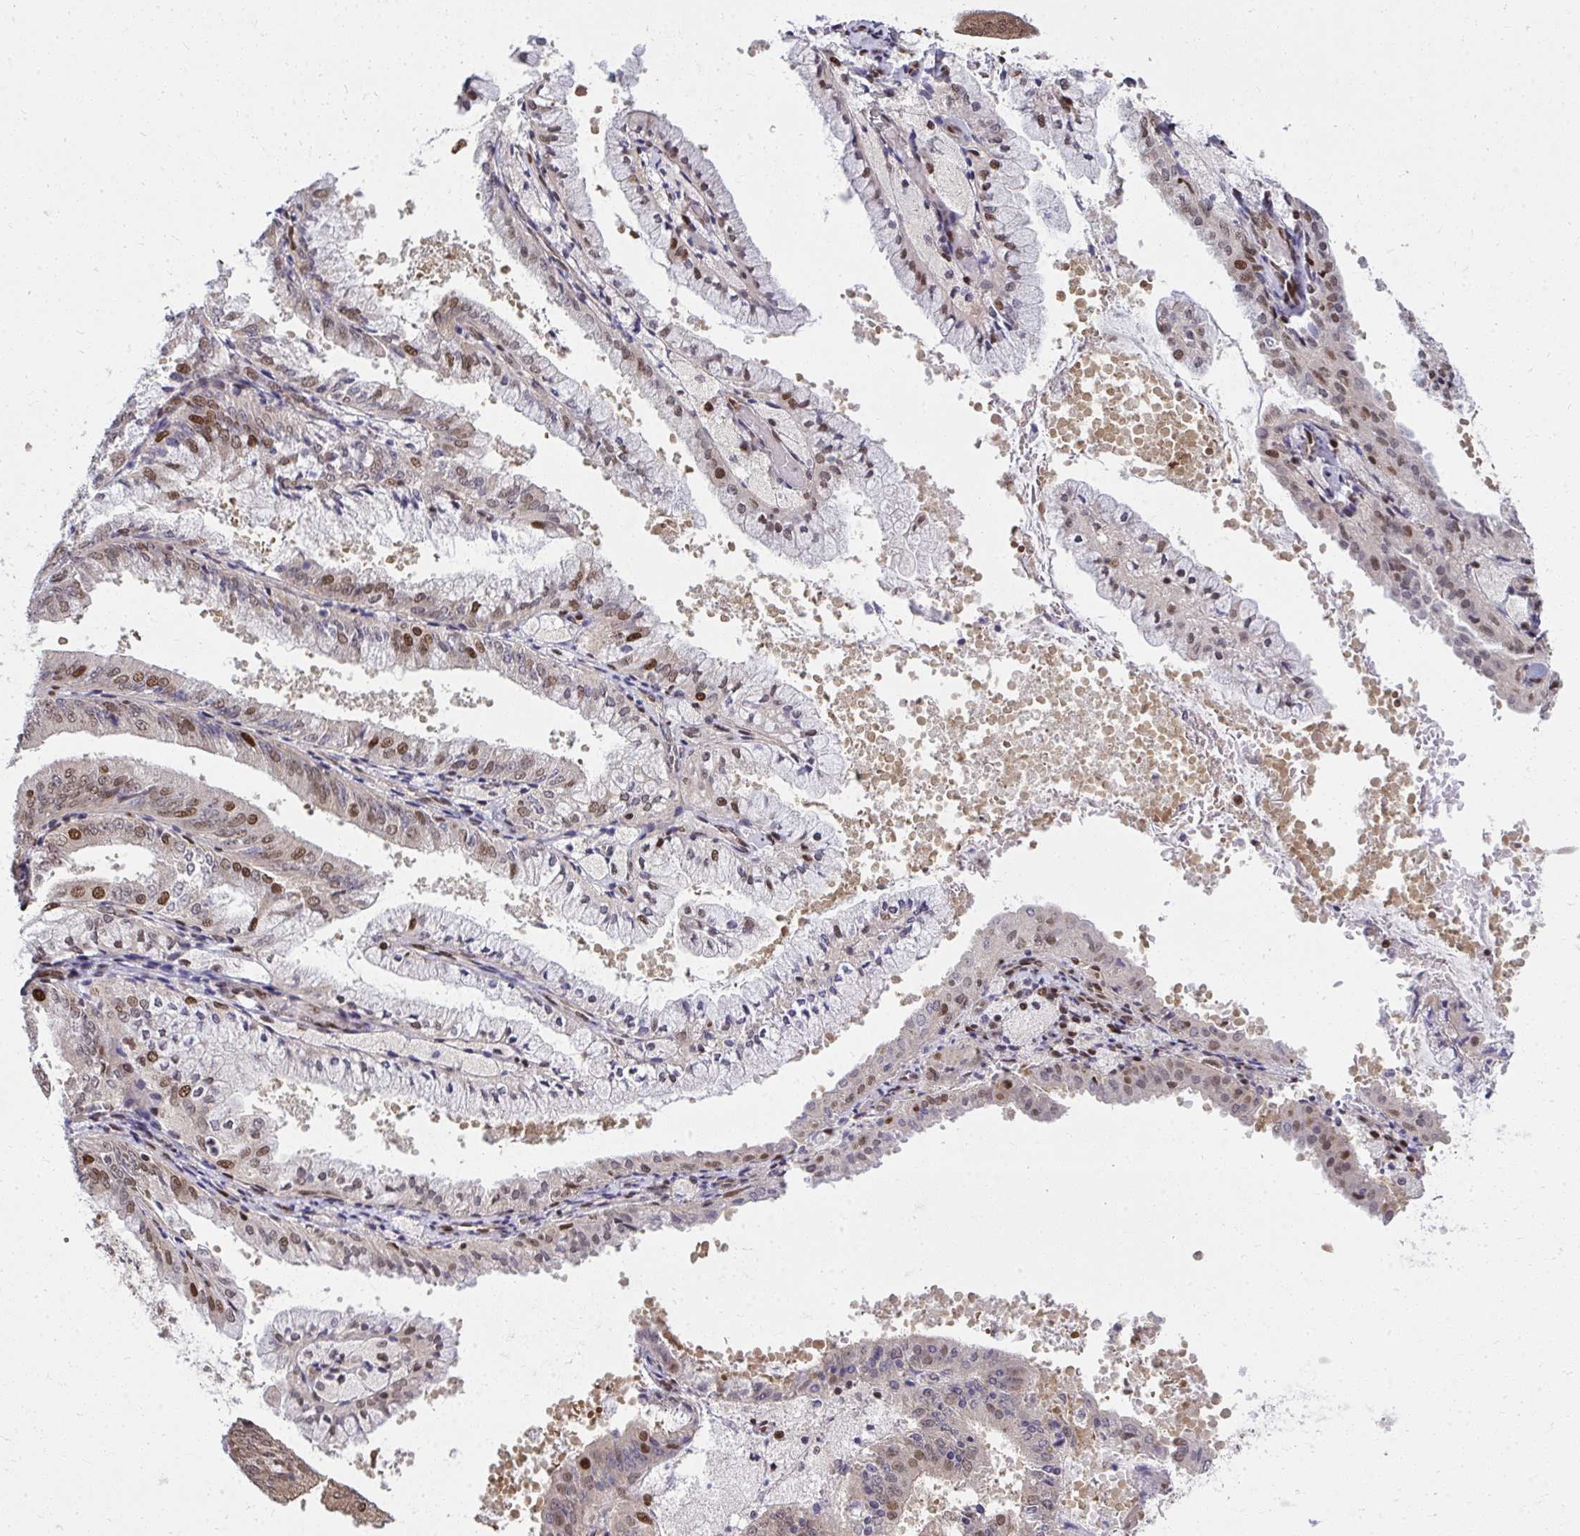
{"staining": {"intensity": "moderate", "quantity": "25%-75%", "location": "nuclear"}, "tissue": "endometrial cancer", "cell_type": "Tumor cells", "image_type": "cancer", "snomed": [{"axis": "morphology", "description": "Adenocarcinoma, NOS"}, {"axis": "topography", "description": "Endometrium"}], "caption": "Approximately 25%-75% of tumor cells in human endometrial cancer reveal moderate nuclear protein positivity as visualized by brown immunohistochemical staining.", "gene": "PIGY", "patient": {"sex": "female", "age": 63}}